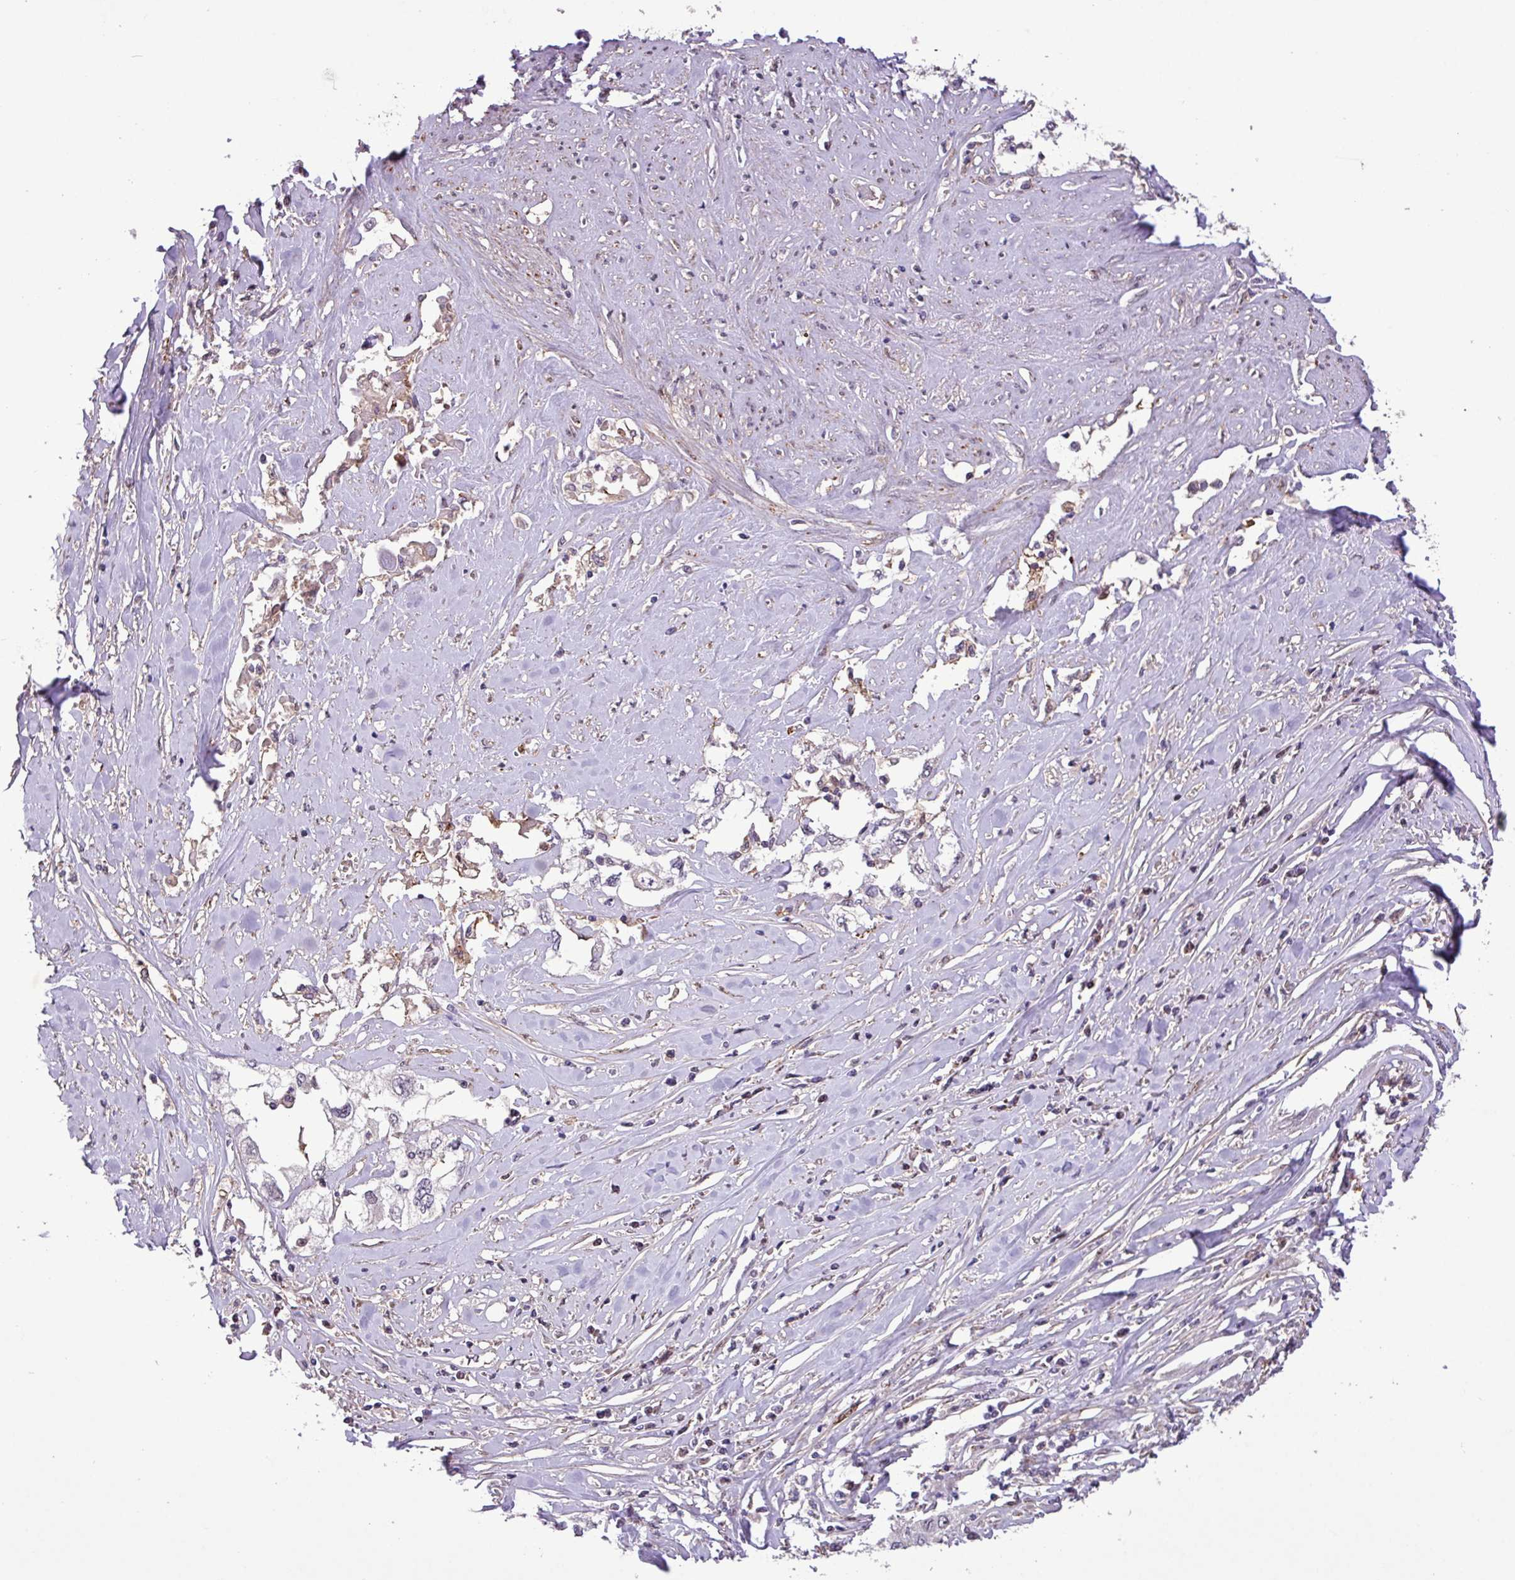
{"staining": {"intensity": "negative", "quantity": "none", "location": "none"}, "tissue": "cervical cancer", "cell_type": "Tumor cells", "image_type": "cancer", "snomed": [{"axis": "morphology", "description": "Squamous cell carcinoma, NOS"}, {"axis": "topography", "description": "Cervix"}], "caption": "An image of human cervical cancer is negative for staining in tumor cells.", "gene": "RPP25L", "patient": {"sex": "female", "age": 31}}